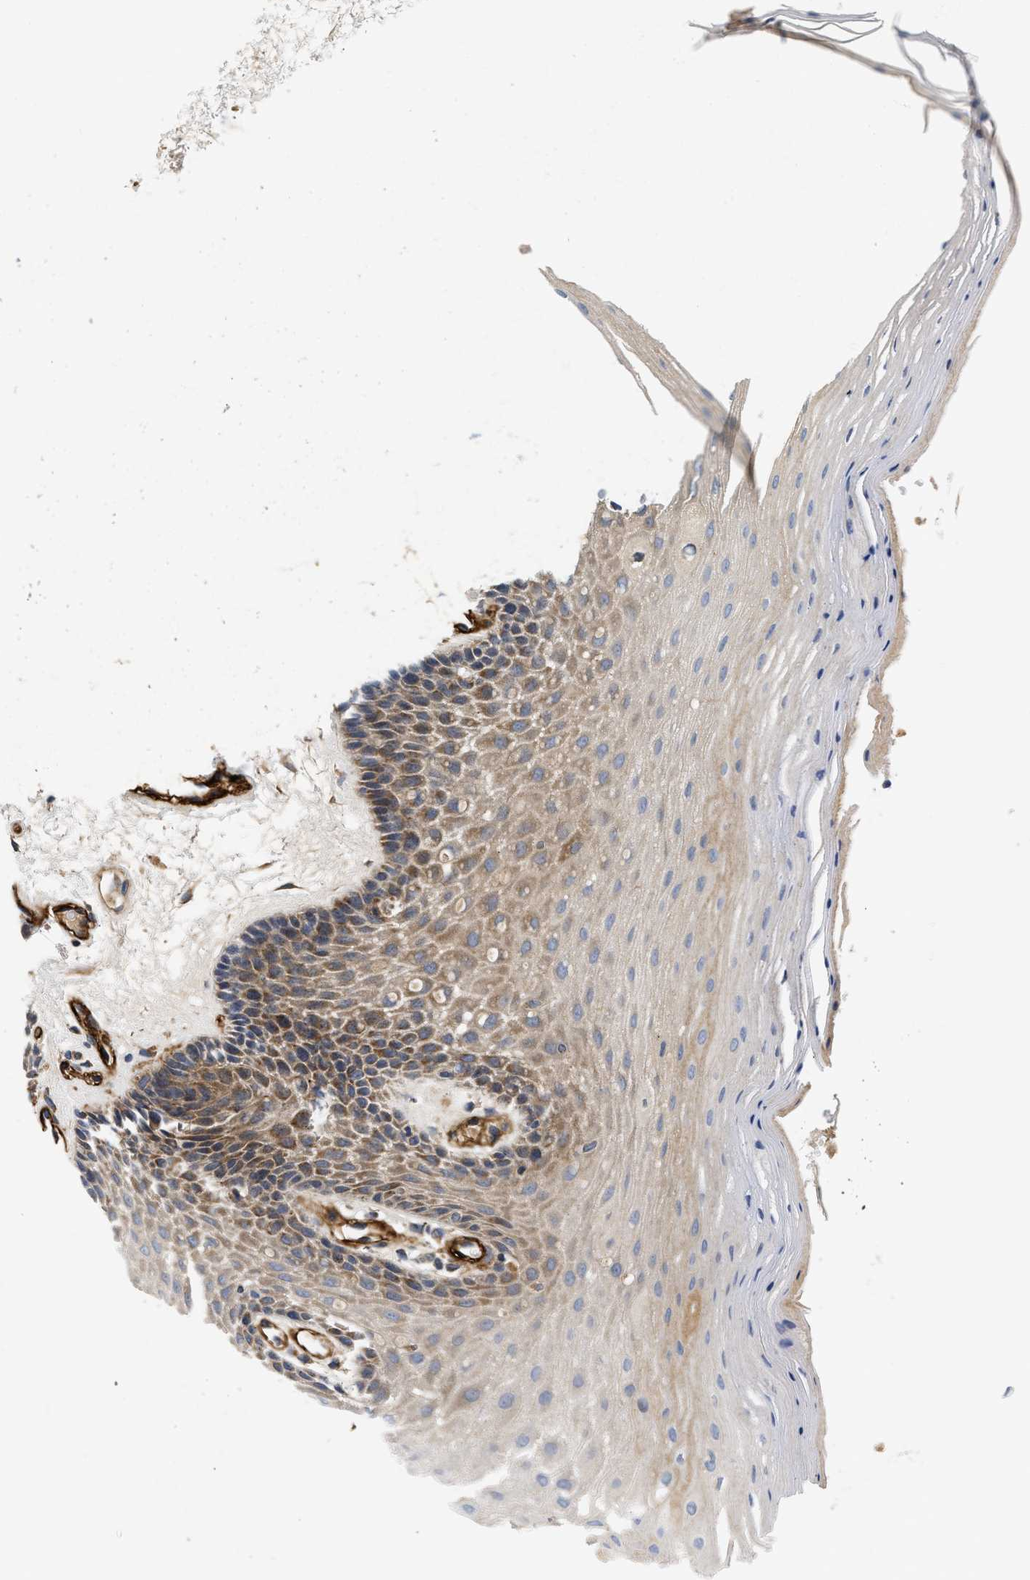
{"staining": {"intensity": "moderate", "quantity": "25%-75%", "location": "cytoplasmic/membranous"}, "tissue": "oral mucosa", "cell_type": "Squamous epithelial cells", "image_type": "normal", "snomed": [{"axis": "morphology", "description": "Normal tissue, NOS"}, {"axis": "morphology", "description": "Squamous cell carcinoma, NOS"}, {"axis": "topography", "description": "Oral tissue"}, {"axis": "topography", "description": "Head-Neck"}], "caption": "Benign oral mucosa displays moderate cytoplasmic/membranous staining in approximately 25%-75% of squamous epithelial cells, visualized by immunohistochemistry.", "gene": "NME6", "patient": {"sex": "male", "age": 71}}